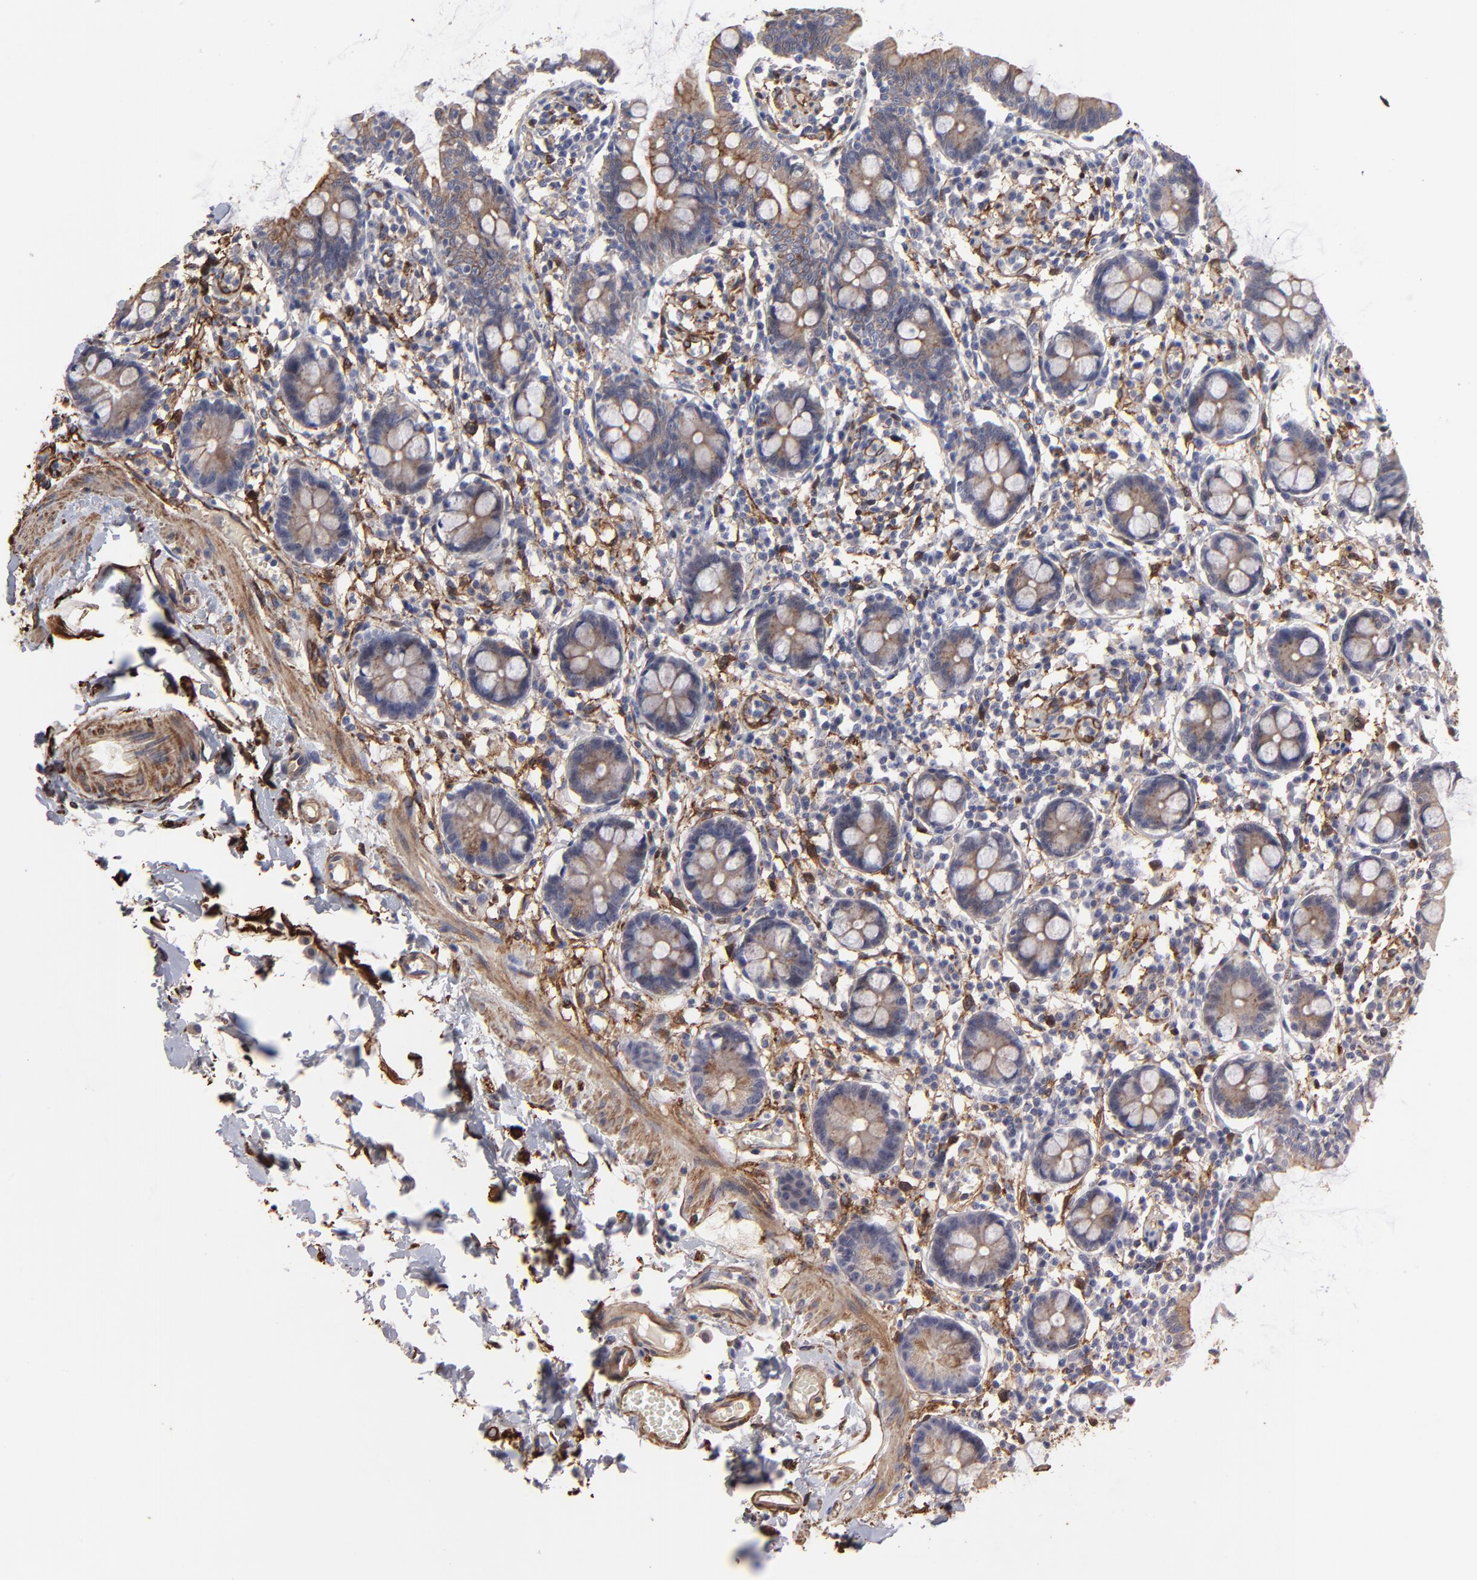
{"staining": {"intensity": "weak", "quantity": "25%-75%", "location": "cytoplasmic/membranous"}, "tissue": "small intestine", "cell_type": "Glandular cells", "image_type": "normal", "snomed": [{"axis": "morphology", "description": "Normal tissue, NOS"}, {"axis": "topography", "description": "Small intestine"}], "caption": "Immunohistochemical staining of benign human small intestine demonstrates low levels of weak cytoplasmic/membranous expression in about 25%-75% of glandular cells. The staining is performed using DAB (3,3'-diaminobenzidine) brown chromogen to label protein expression. The nuclei are counter-stained blue using hematoxylin.", "gene": "CILP", "patient": {"sex": "female", "age": 61}}